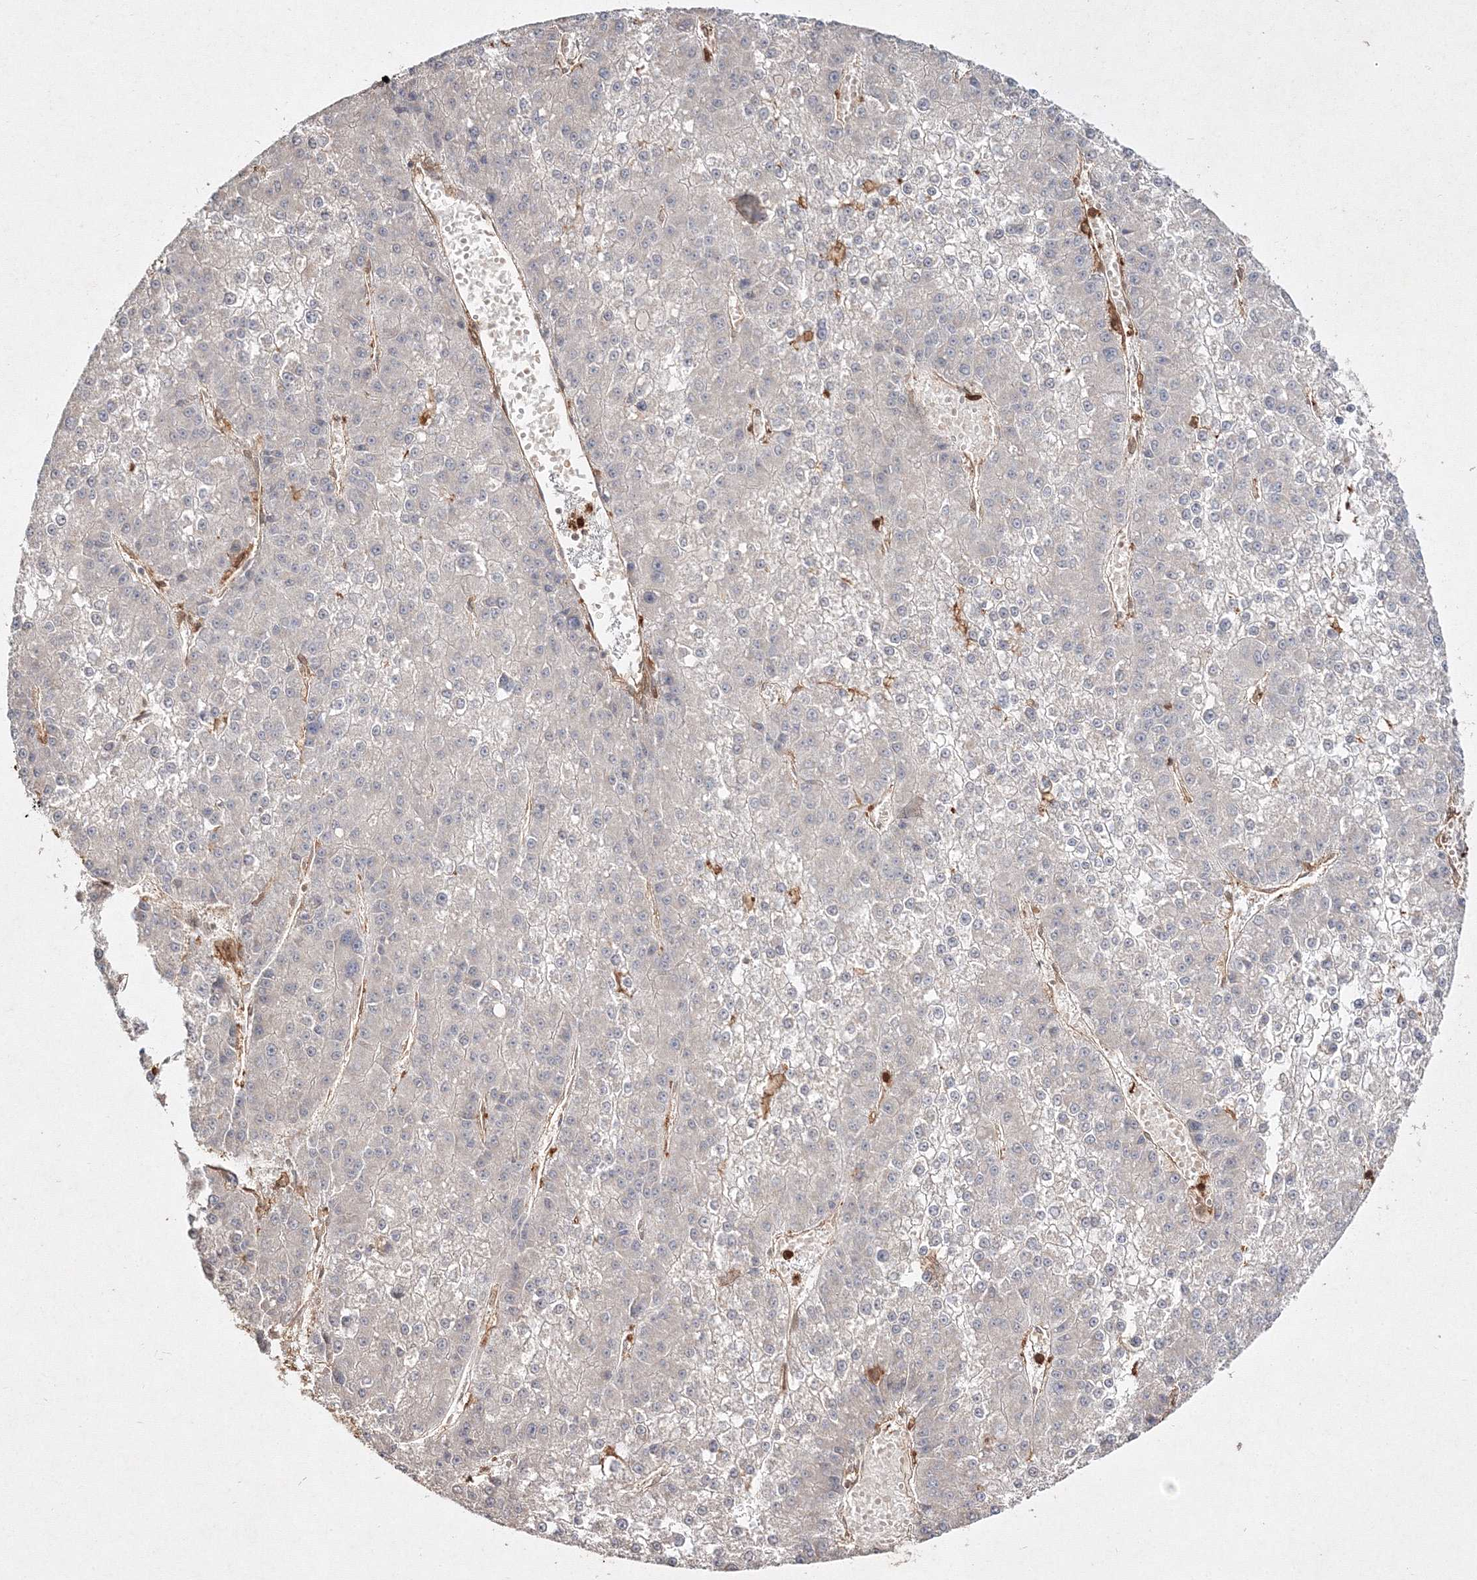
{"staining": {"intensity": "negative", "quantity": "none", "location": "none"}, "tissue": "liver cancer", "cell_type": "Tumor cells", "image_type": "cancer", "snomed": [{"axis": "morphology", "description": "Carcinoma, Hepatocellular, NOS"}, {"axis": "topography", "description": "Liver"}], "caption": "Tumor cells show no significant protein positivity in liver cancer (hepatocellular carcinoma).", "gene": "S100A11", "patient": {"sex": "female", "age": 73}}